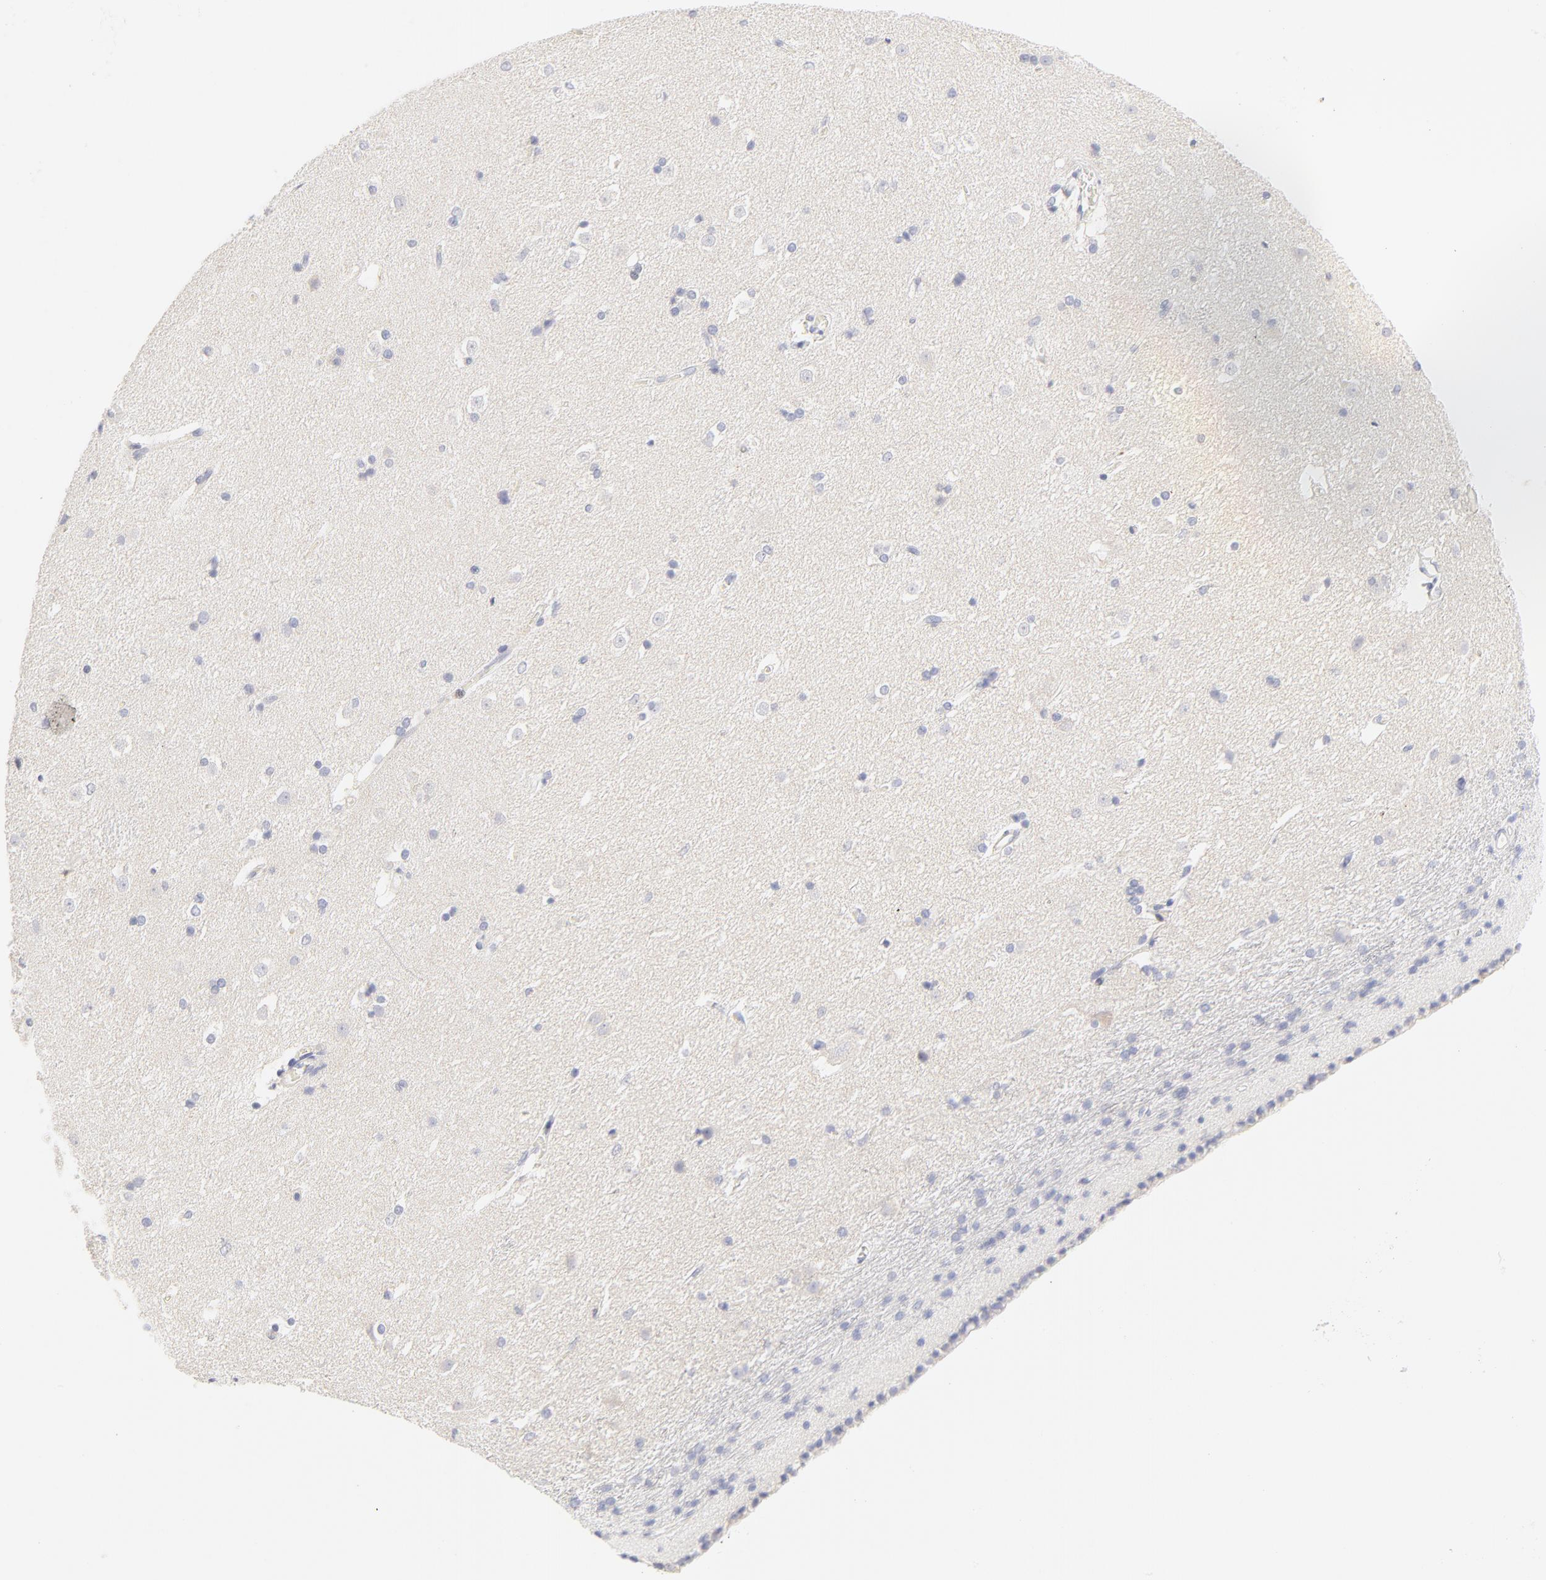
{"staining": {"intensity": "negative", "quantity": "none", "location": "none"}, "tissue": "caudate", "cell_type": "Glial cells", "image_type": "normal", "snomed": [{"axis": "morphology", "description": "Normal tissue, NOS"}, {"axis": "topography", "description": "Lateral ventricle wall"}], "caption": "Immunohistochemistry (IHC) photomicrograph of normal human caudate stained for a protein (brown), which shows no expression in glial cells. (Immunohistochemistry (IHC), brightfield microscopy, high magnification).", "gene": "NPNT", "patient": {"sex": "female", "age": 19}}